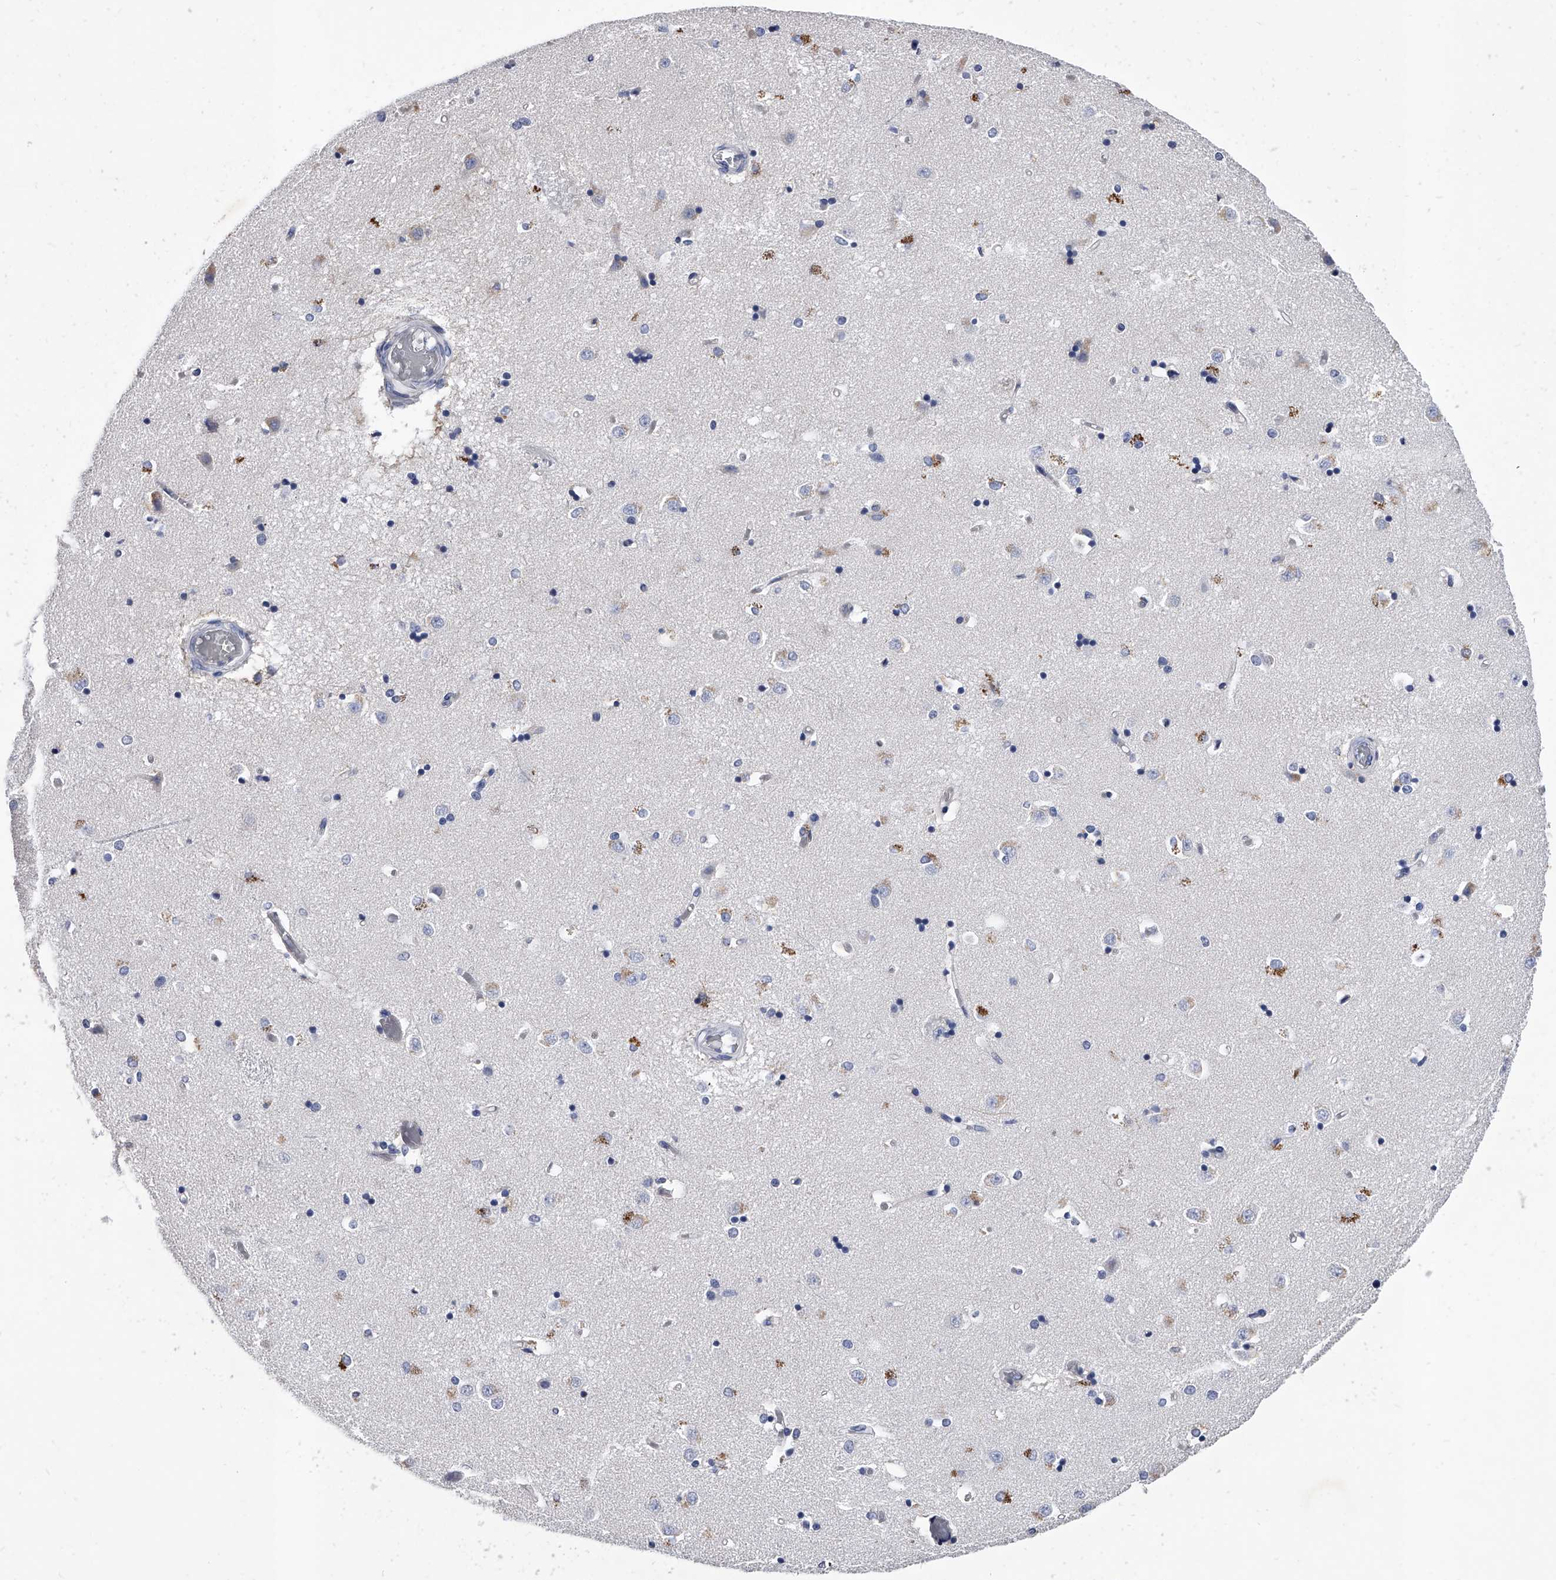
{"staining": {"intensity": "moderate", "quantity": "<25%", "location": "cytoplasmic/membranous"}, "tissue": "caudate", "cell_type": "Glial cells", "image_type": "normal", "snomed": [{"axis": "morphology", "description": "Normal tissue, NOS"}, {"axis": "topography", "description": "Lateral ventricle wall"}], "caption": "Immunohistochemical staining of benign human caudate exhibits moderate cytoplasmic/membranous protein expression in about <25% of glial cells.", "gene": "EFCAB7", "patient": {"sex": "male", "age": 45}}